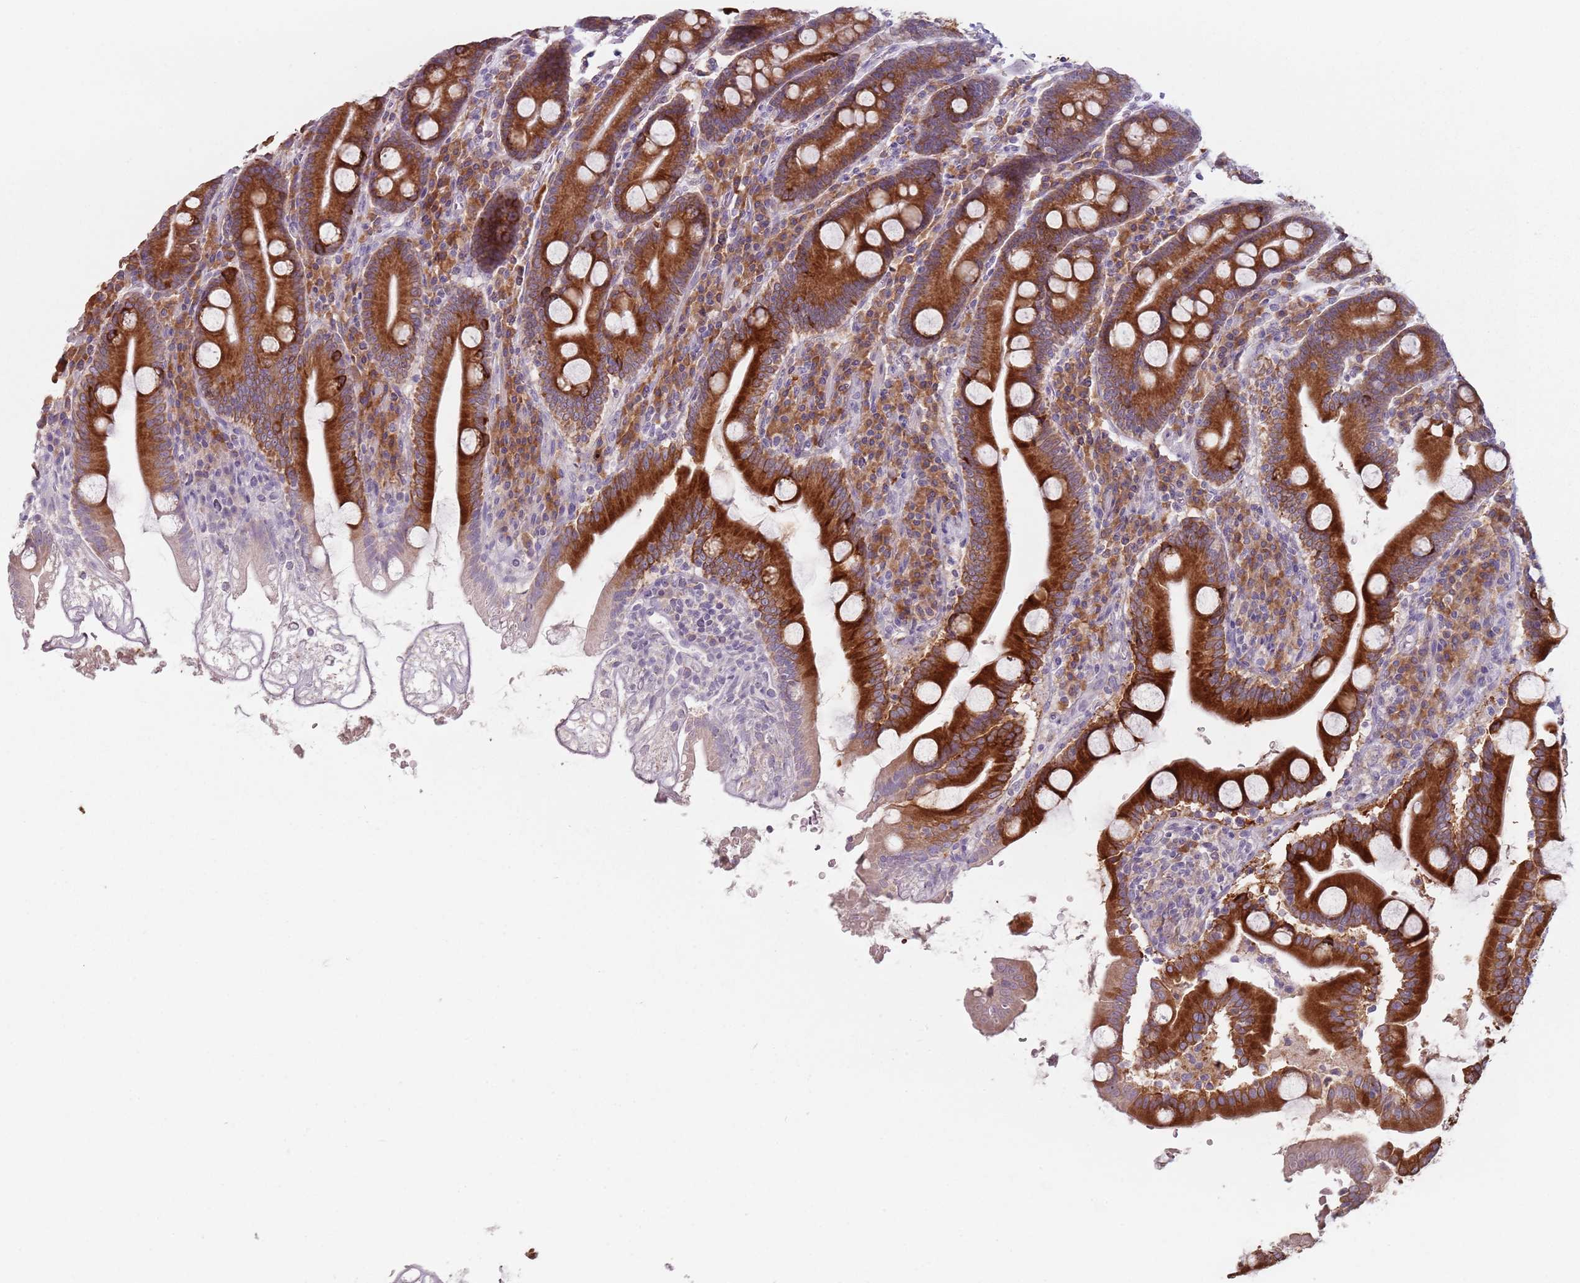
{"staining": {"intensity": "strong", "quantity": ">75%", "location": "cytoplasmic/membranous"}, "tissue": "duodenum", "cell_type": "Glandular cells", "image_type": "normal", "snomed": [{"axis": "morphology", "description": "Normal tissue, NOS"}, {"axis": "topography", "description": "Duodenum"}], "caption": "Immunohistochemistry of unremarkable human duodenum reveals high levels of strong cytoplasmic/membranous positivity in approximately >75% of glandular cells.", "gene": "RPS9", "patient": {"sex": "male", "age": 35}}